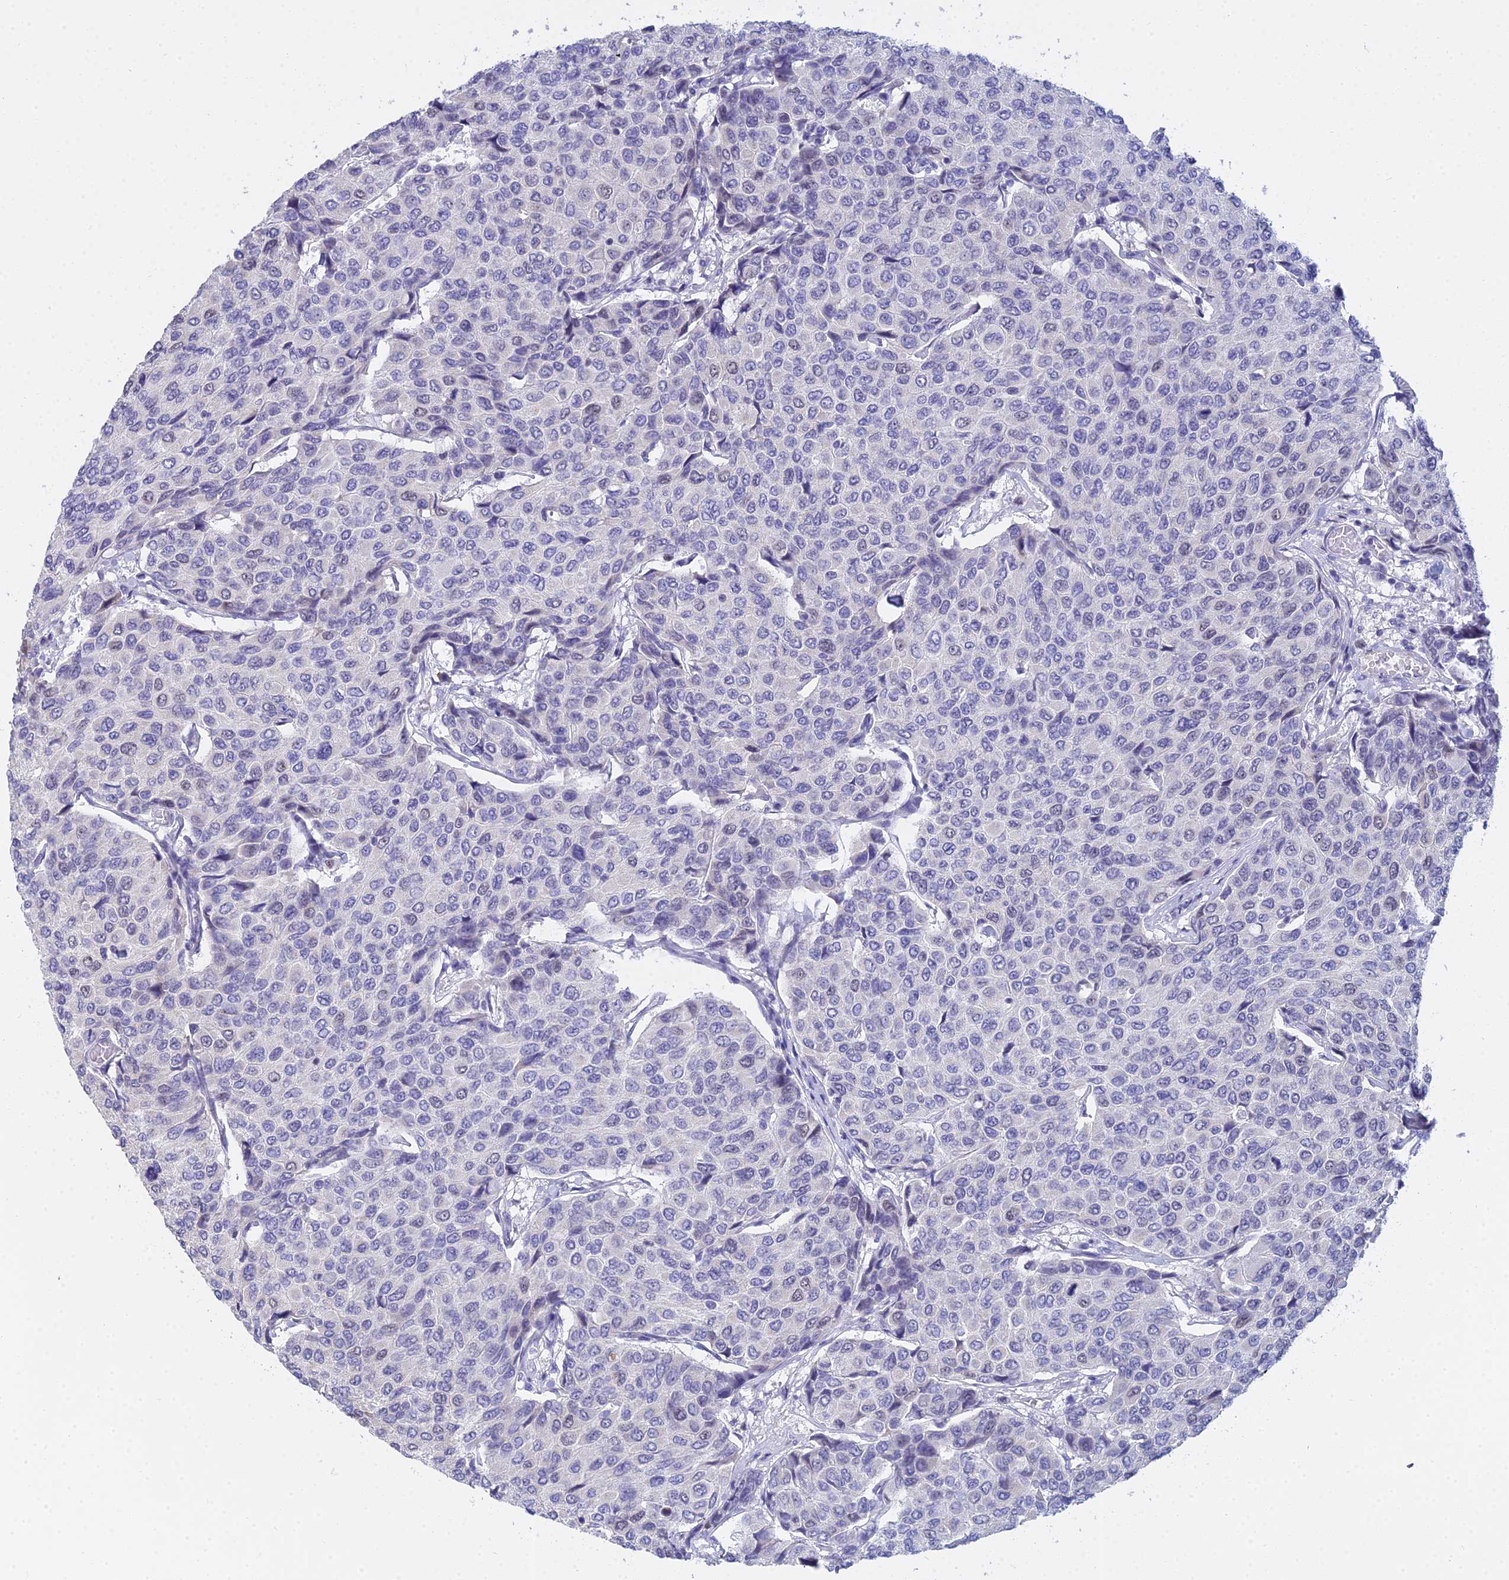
{"staining": {"intensity": "negative", "quantity": "none", "location": "none"}, "tissue": "breast cancer", "cell_type": "Tumor cells", "image_type": "cancer", "snomed": [{"axis": "morphology", "description": "Duct carcinoma"}, {"axis": "topography", "description": "Breast"}], "caption": "Immunohistochemistry (IHC) of human breast cancer (intraductal carcinoma) displays no staining in tumor cells. The staining is performed using DAB brown chromogen with nuclei counter-stained in using hematoxylin.", "gene": "MCM2", "patient": {"sex": "female", "age": 55}}